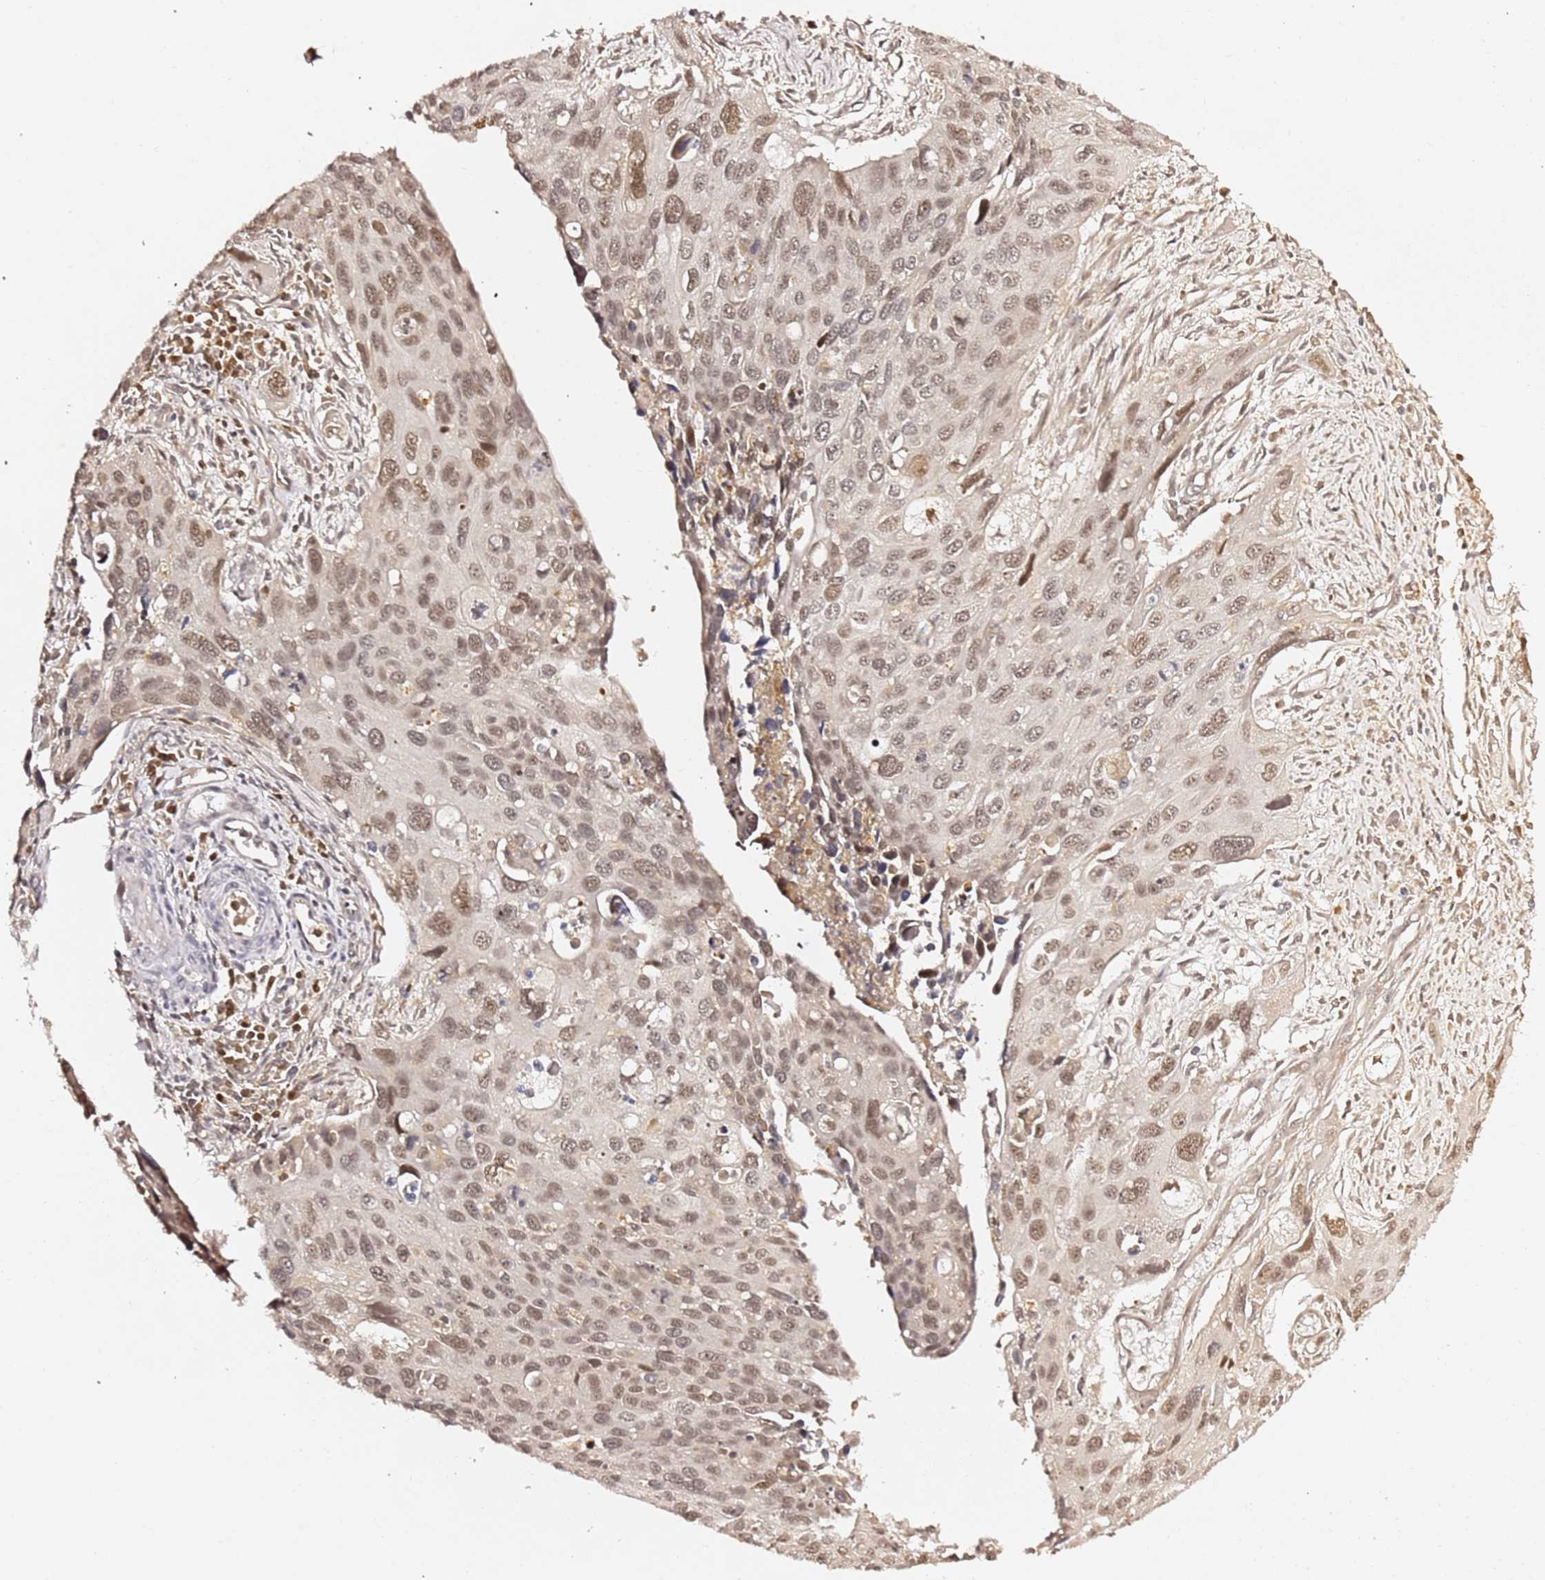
{"staining": {"intensity": "moderate", "quantity": ">75%", "location": "nuclear"}, "tissue": "cervical cancer", "cell_type": "Tumor cells", "image_type": "cancer", "snomed": [{"axis": "morphology", "description": "Squamous cell carcinoma, NOS"}, {"axis": "topography", "description": "Cervix"}], "caption": "Immunohistochemistry (IHC) (DAB) staining of human cervical cancer (squamous cell carcinoma) demonstrates moderate nuclear protein expression in approximately >75% of tumor cells. (DAB (3,3'-diaminobenzidine) IHC with brightfield microscopy, high magnification).", "gene": "OR5V1", "patient": {"sex": "female", "age": 55}}